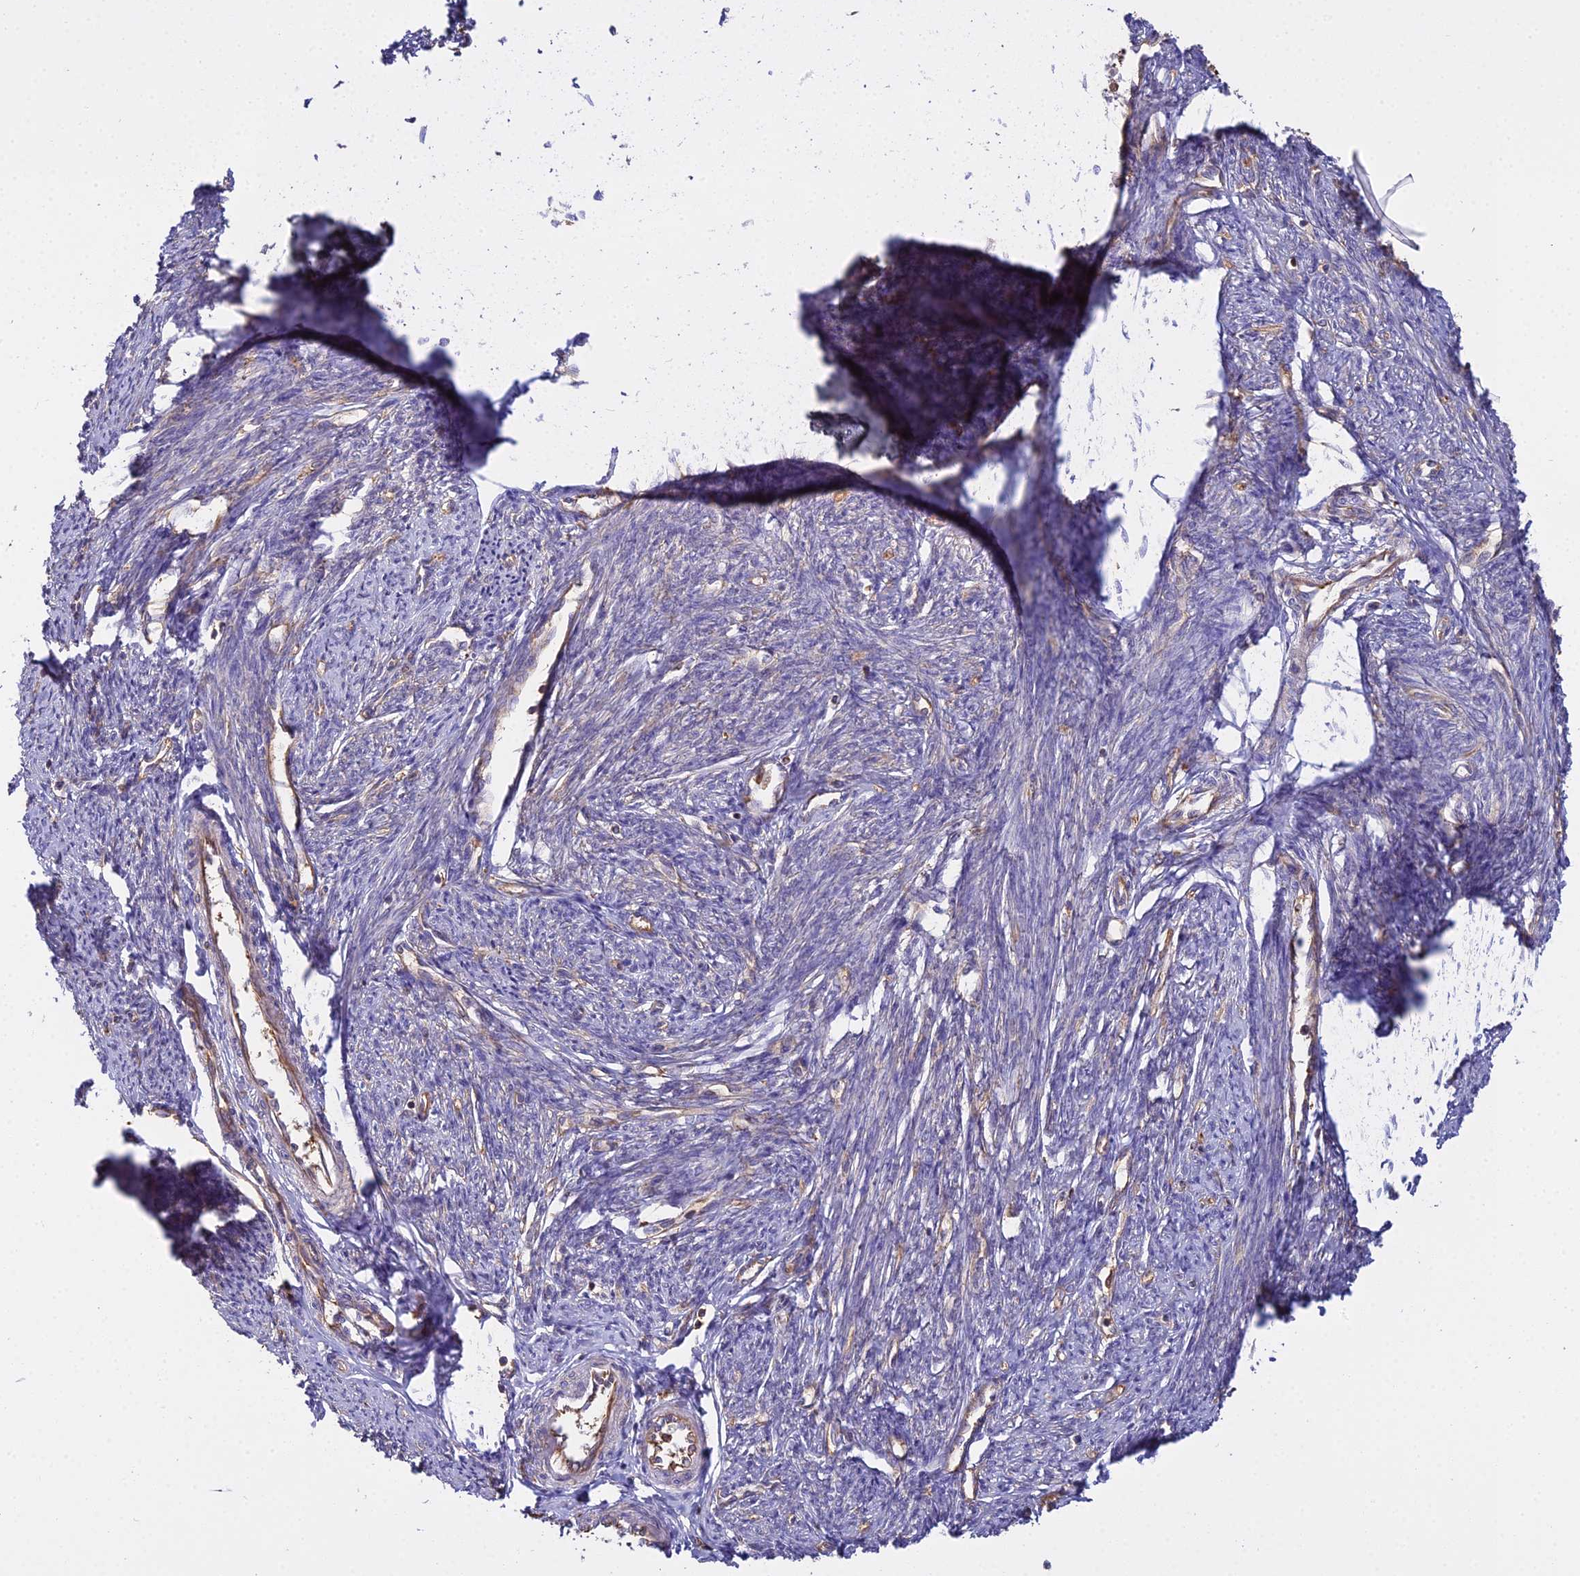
{"staining": {"intensity": "moderate", "quantity": "25%-75%", "location": "cytoplasmic/membranous"}, "tissue": "smooth muscle", "cell_type": "Smooth muscle cells", "image_type": "normal", "snomed": [{"axis": "morphology", "description": "Normal tissue, NOS"}, {"axis": "topography", "description": "Smooth muscle"}, {"axis": "topography", "description": "Uterus"}], "caption": "Immunohistochemical staining of unremarkable human smooth muscle demonstrates 25%-75% levels of moderate cytoplasmic/membranous protein staining in approximately 25%-75% of smooth muscle cells.", "gene": "RPL26", "patient": {"sex": "female", "age": 59}}